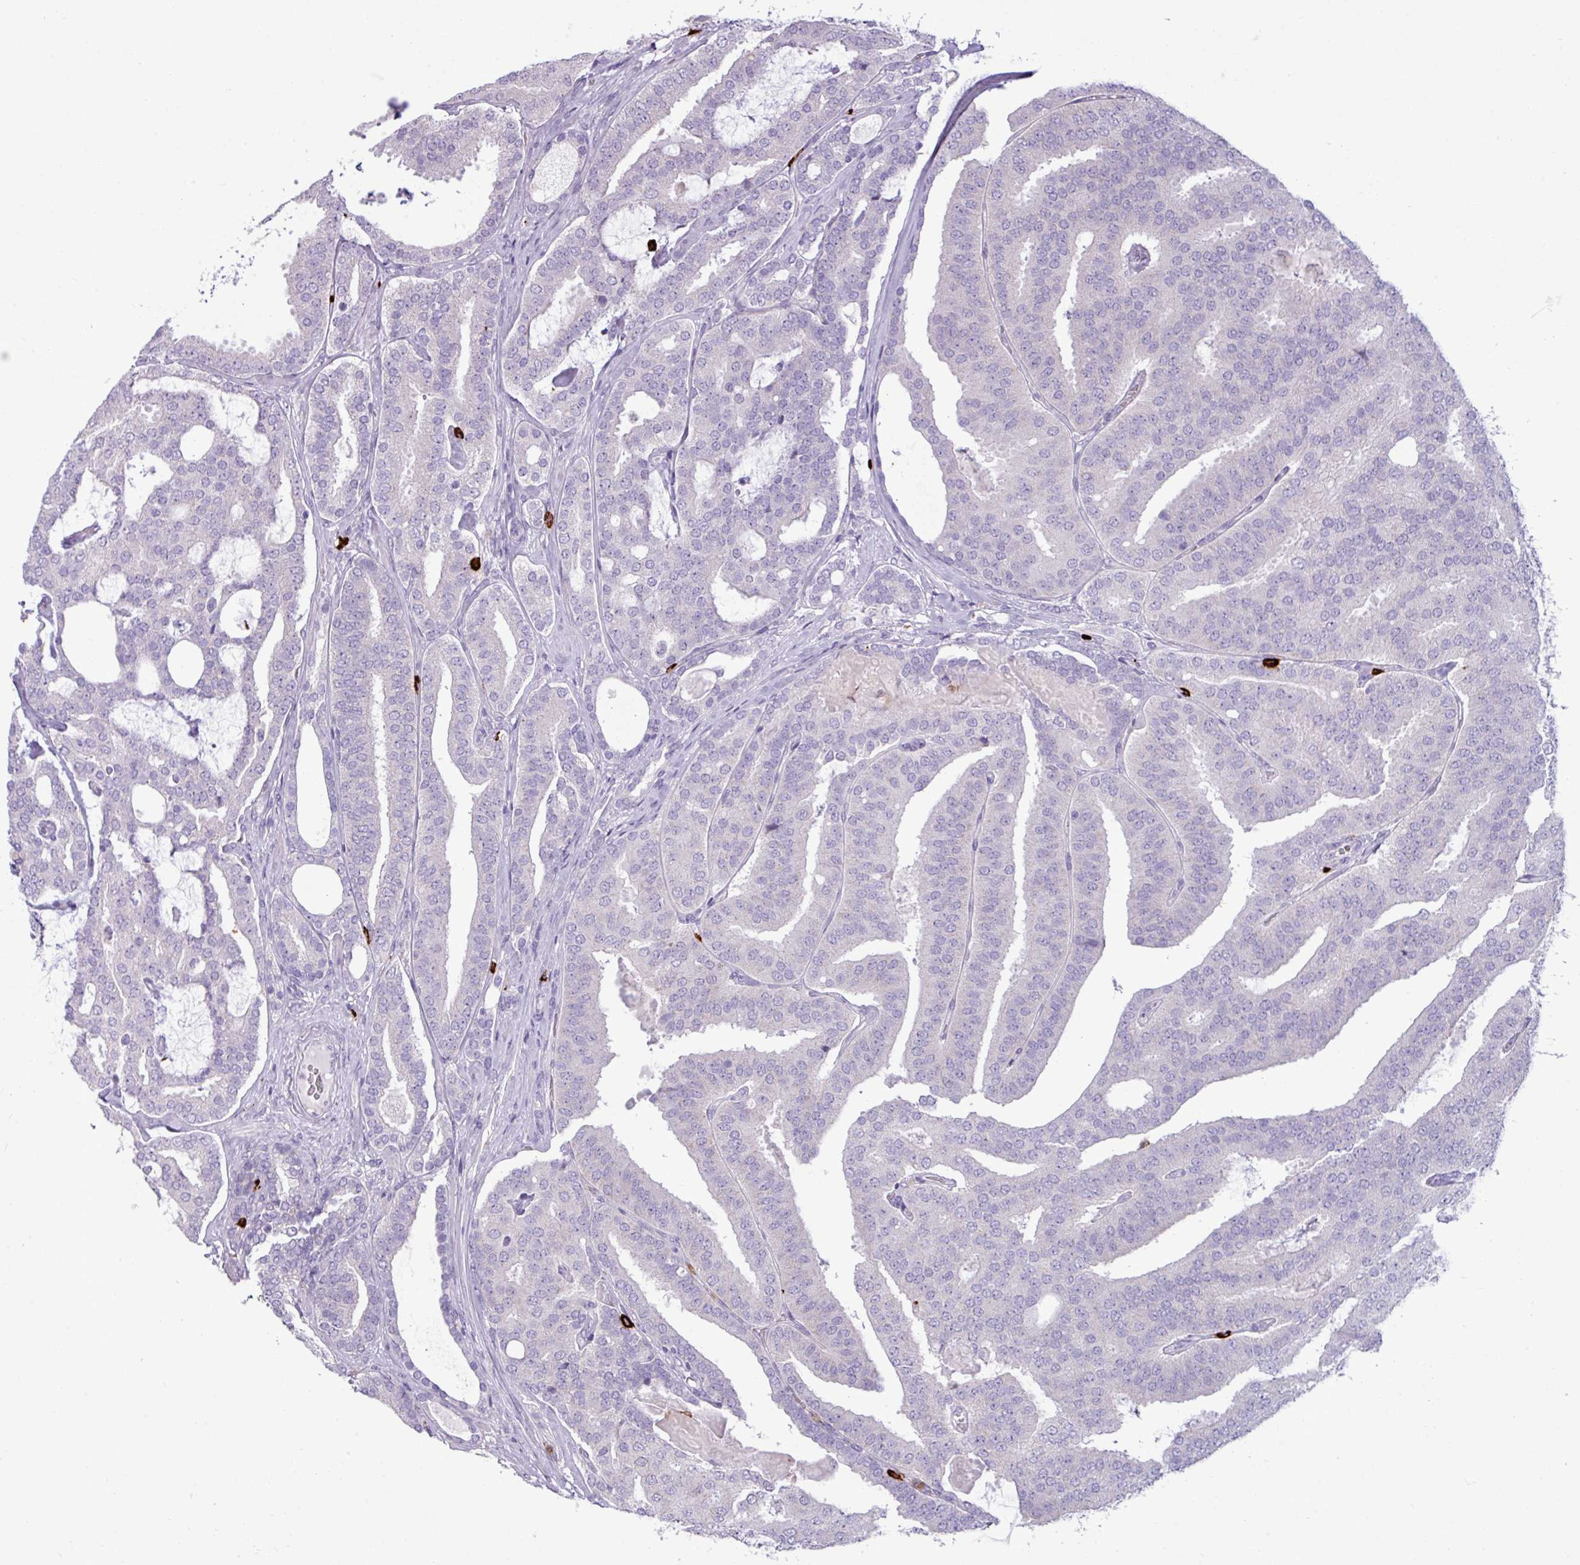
{"staining": {"intensity": "negative", "quantity": "none", "location": "none"}, "tissue": "prostate cancer", "cell_type": "Tumor cells", "image_type": "cancer", "snomed": [{"axis": "morphology", "description": "Adenocarcinoma, High grade"}, {"axis": "topography", "description": "Prostate"}], "caption": "Micrograph shows no protein staining in tumor cells of prostate cancer (high-grade adenocarcinoma) tissue.", "gene": "TRIM39", "patient": {"sex": "male", "age": 65}}